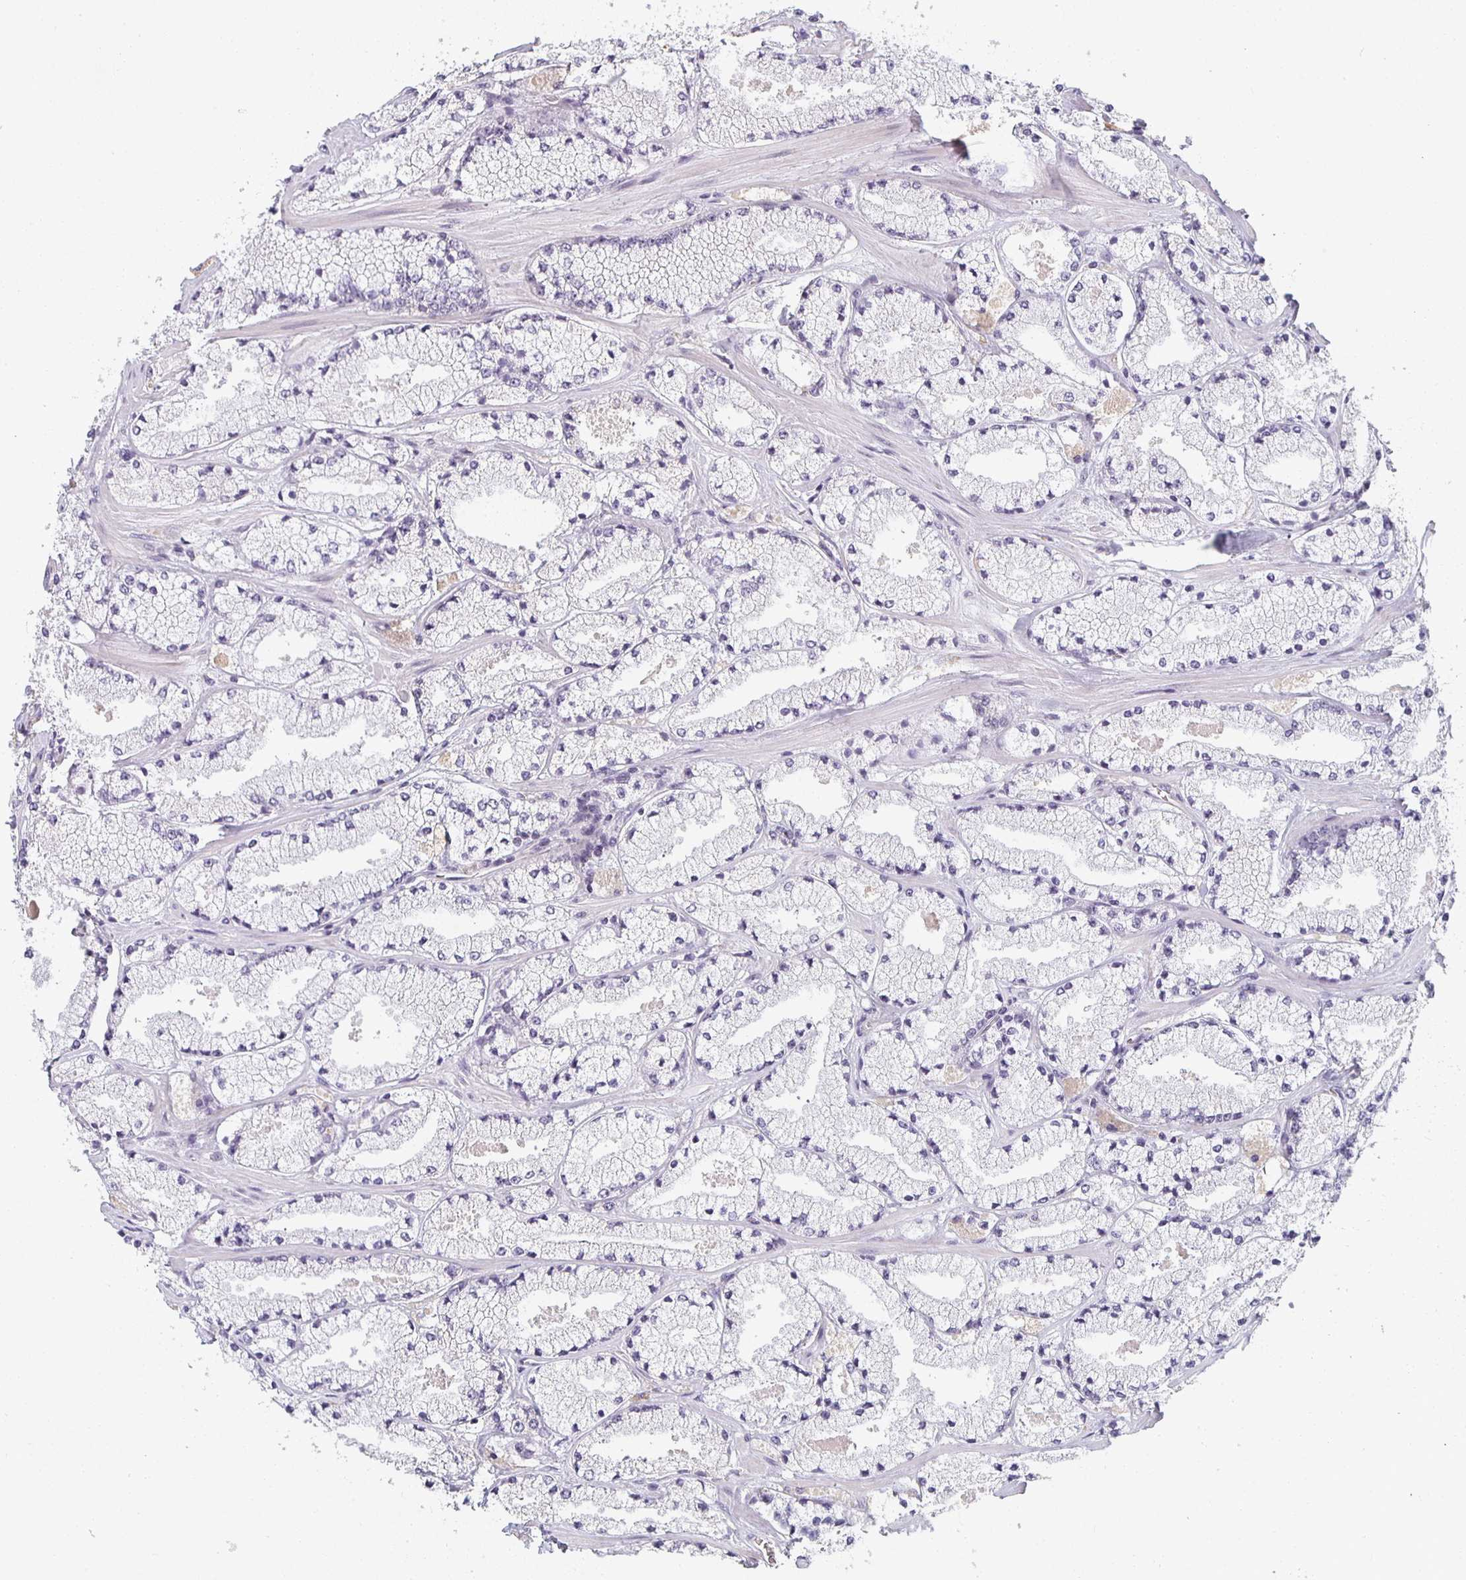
{"staining": {"intensity": "negative", "quantity": "none", "location": "none"}, "tissue": "prostate cancer", "cell_type": "Tumor cells", "image_type": "cancer", "snomed": [{"axis": "morphology", "description": "Adenocarcinoma, High grade"}, {"axis": "topography", "description": "Prostate"}], "caption": "Adenocarcinoma (high-grade) (prostate) stained for a protein using immunohistochemistry shows no staining tumor cells.", "gene": "CTHRC1", "patient": {"sex": "male", "age": 63}}